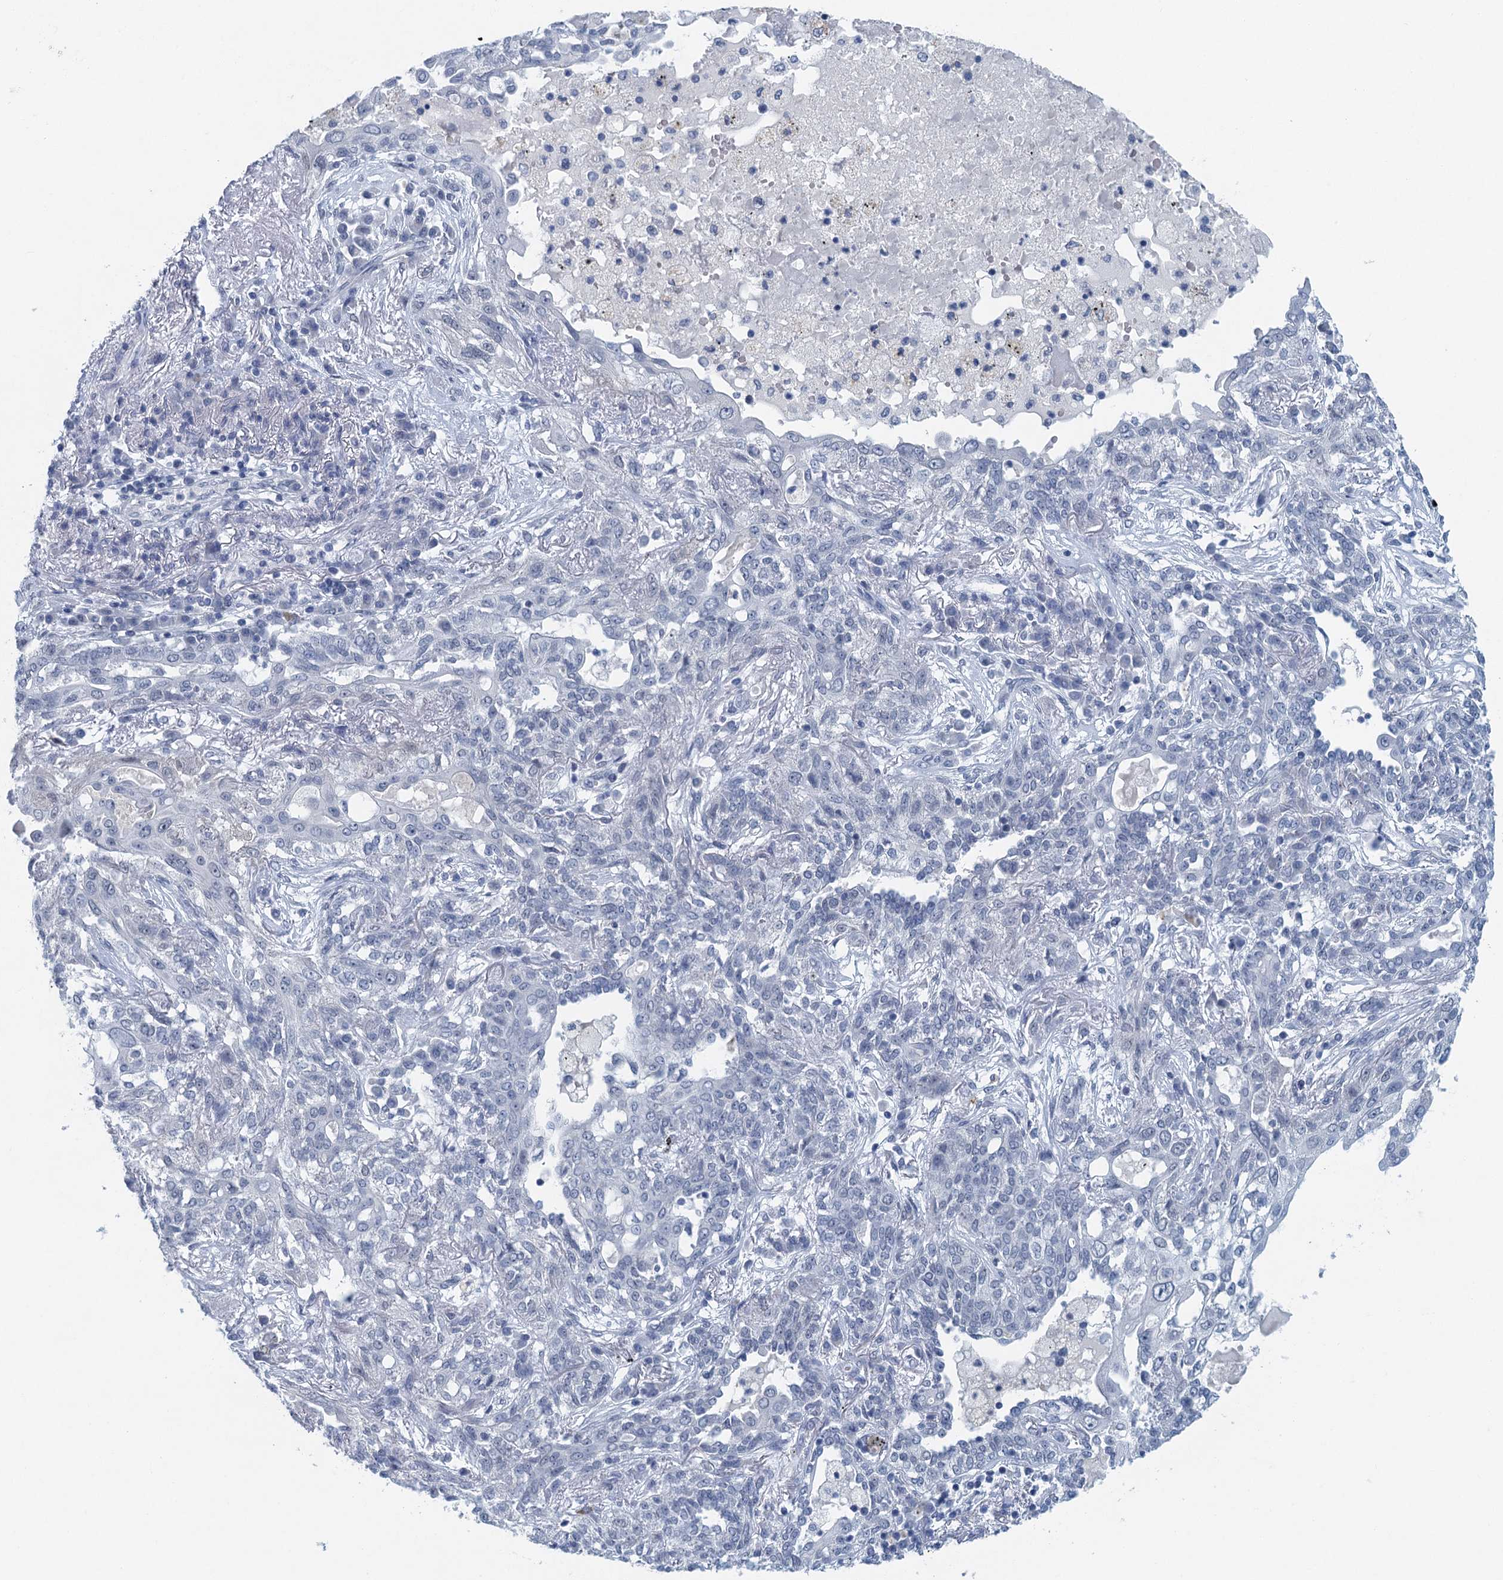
{"staining": {"intensity": "negative", "quantity": "none", "location": "none"}, "tissue": "lung cancer", "cell_type": "Tumor cells", "image_type": "cancer", "snomed": [{"axis": "morphology", "description": "Squamous cell carcinoma, NOS"}, {"axis": "topography", "description": "Lung"}], "caption": "Squamous cell carcinoma (lung) stained for a protein using immunohistochemistry shows no staining tumor cells.", "gene": "ENSG00000131152", "patient": {"sex": "female", "age": 70}}